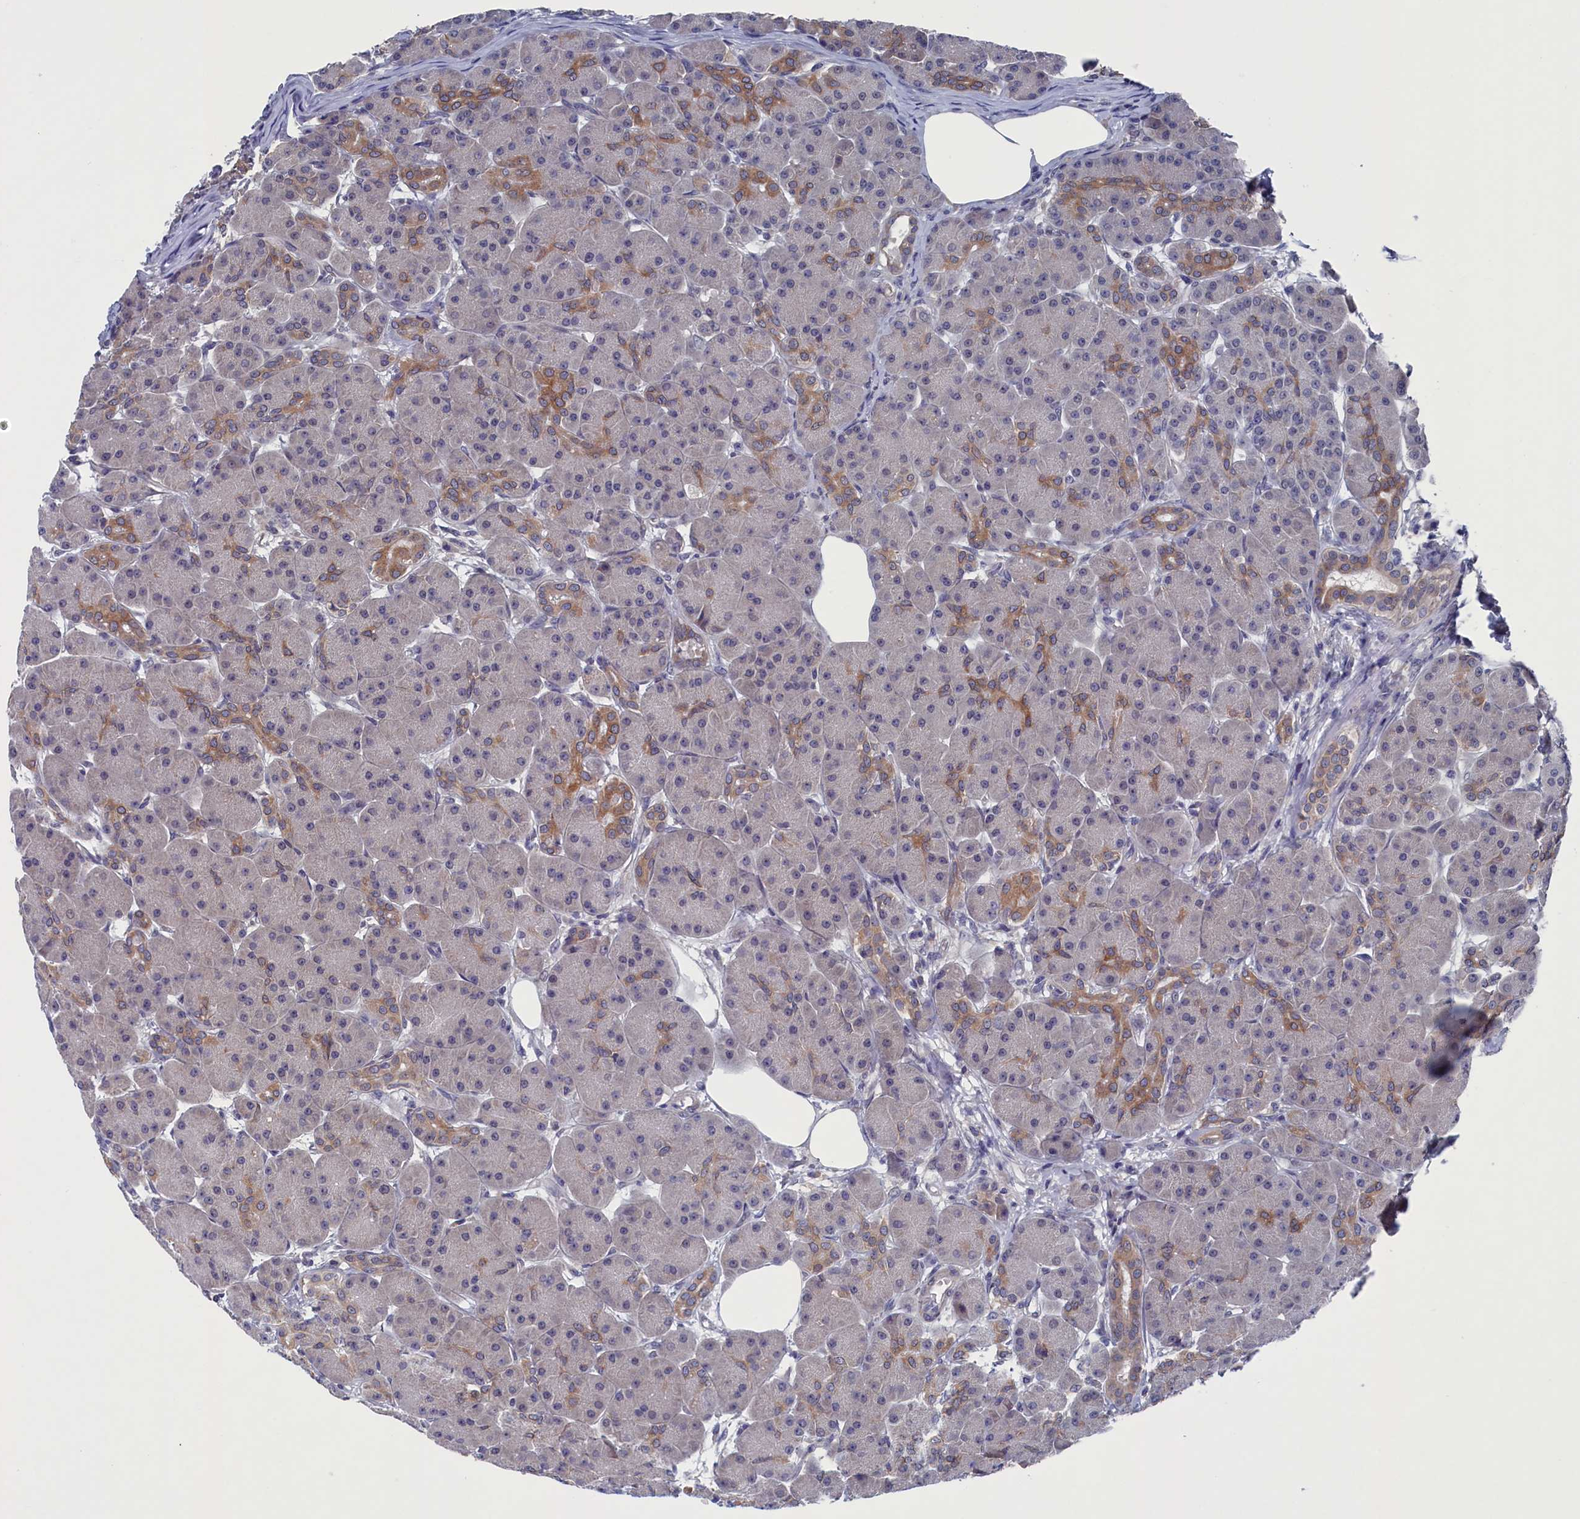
{"staining": {"intensity": "moderate", "quantity": "<25%", "location": "cytoplasmic/membranous"}, "tissue": "pancreas", "cell_type": "Exocrine glandular cells", "image_type": "normal", "snomed": [{"axis": "morphology", "description": "Normal tissue, NOS"}, {"axis": "topography", "description": "Pancreas"}], "caption": "This is a photomicrograph of immunohistochemistry (IHC) staining of normal pancreas, which shows moderate positivity in the cytoplasmic/membranous of exocrine glandular cells.", "gene": "SPATA13", "patient": {"sex": "male", "age": 63}}